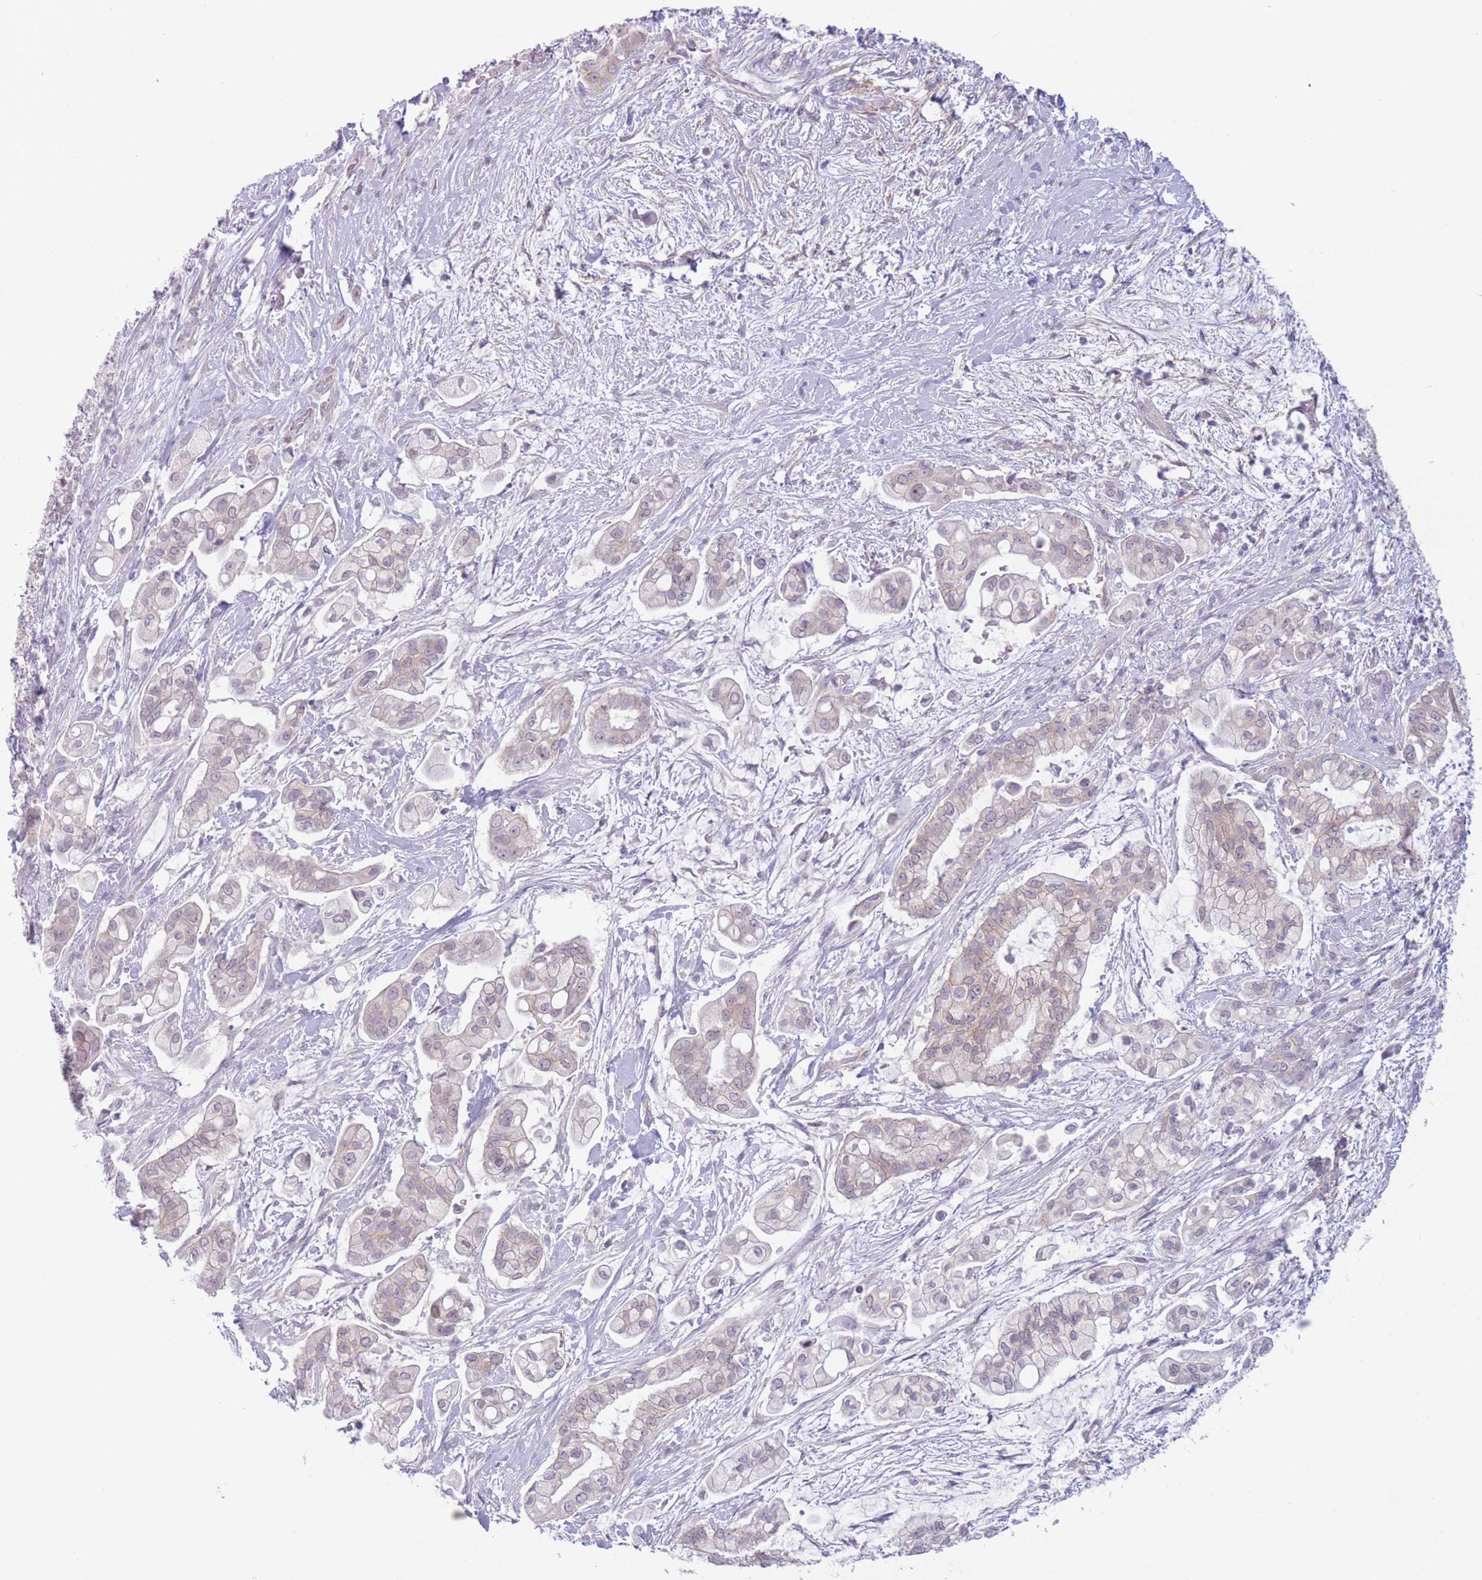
{"staining": {"intensity": "weak", "quantity": "25%-75%", "location": "cytoplasmic/membranous"}, "tissue": "pancreatic cancer", "cell_type": "Tumor cells", "image_type": "cancer", "snomed": [{"axis": "morphology", "description": "Adenocarcinoma, NOS"}, {"axis": "topography", "description": "Pancreas"}], "caption": "This is an image of immunohistochemistry (IHC) staining of pancreatic cancer (adenocarcinoma), which shows weak expression in the cytoplasmic/membranous of tumor cells.", "gene": "ZNF439", "patient": {"sex": "female", "age": 69}}